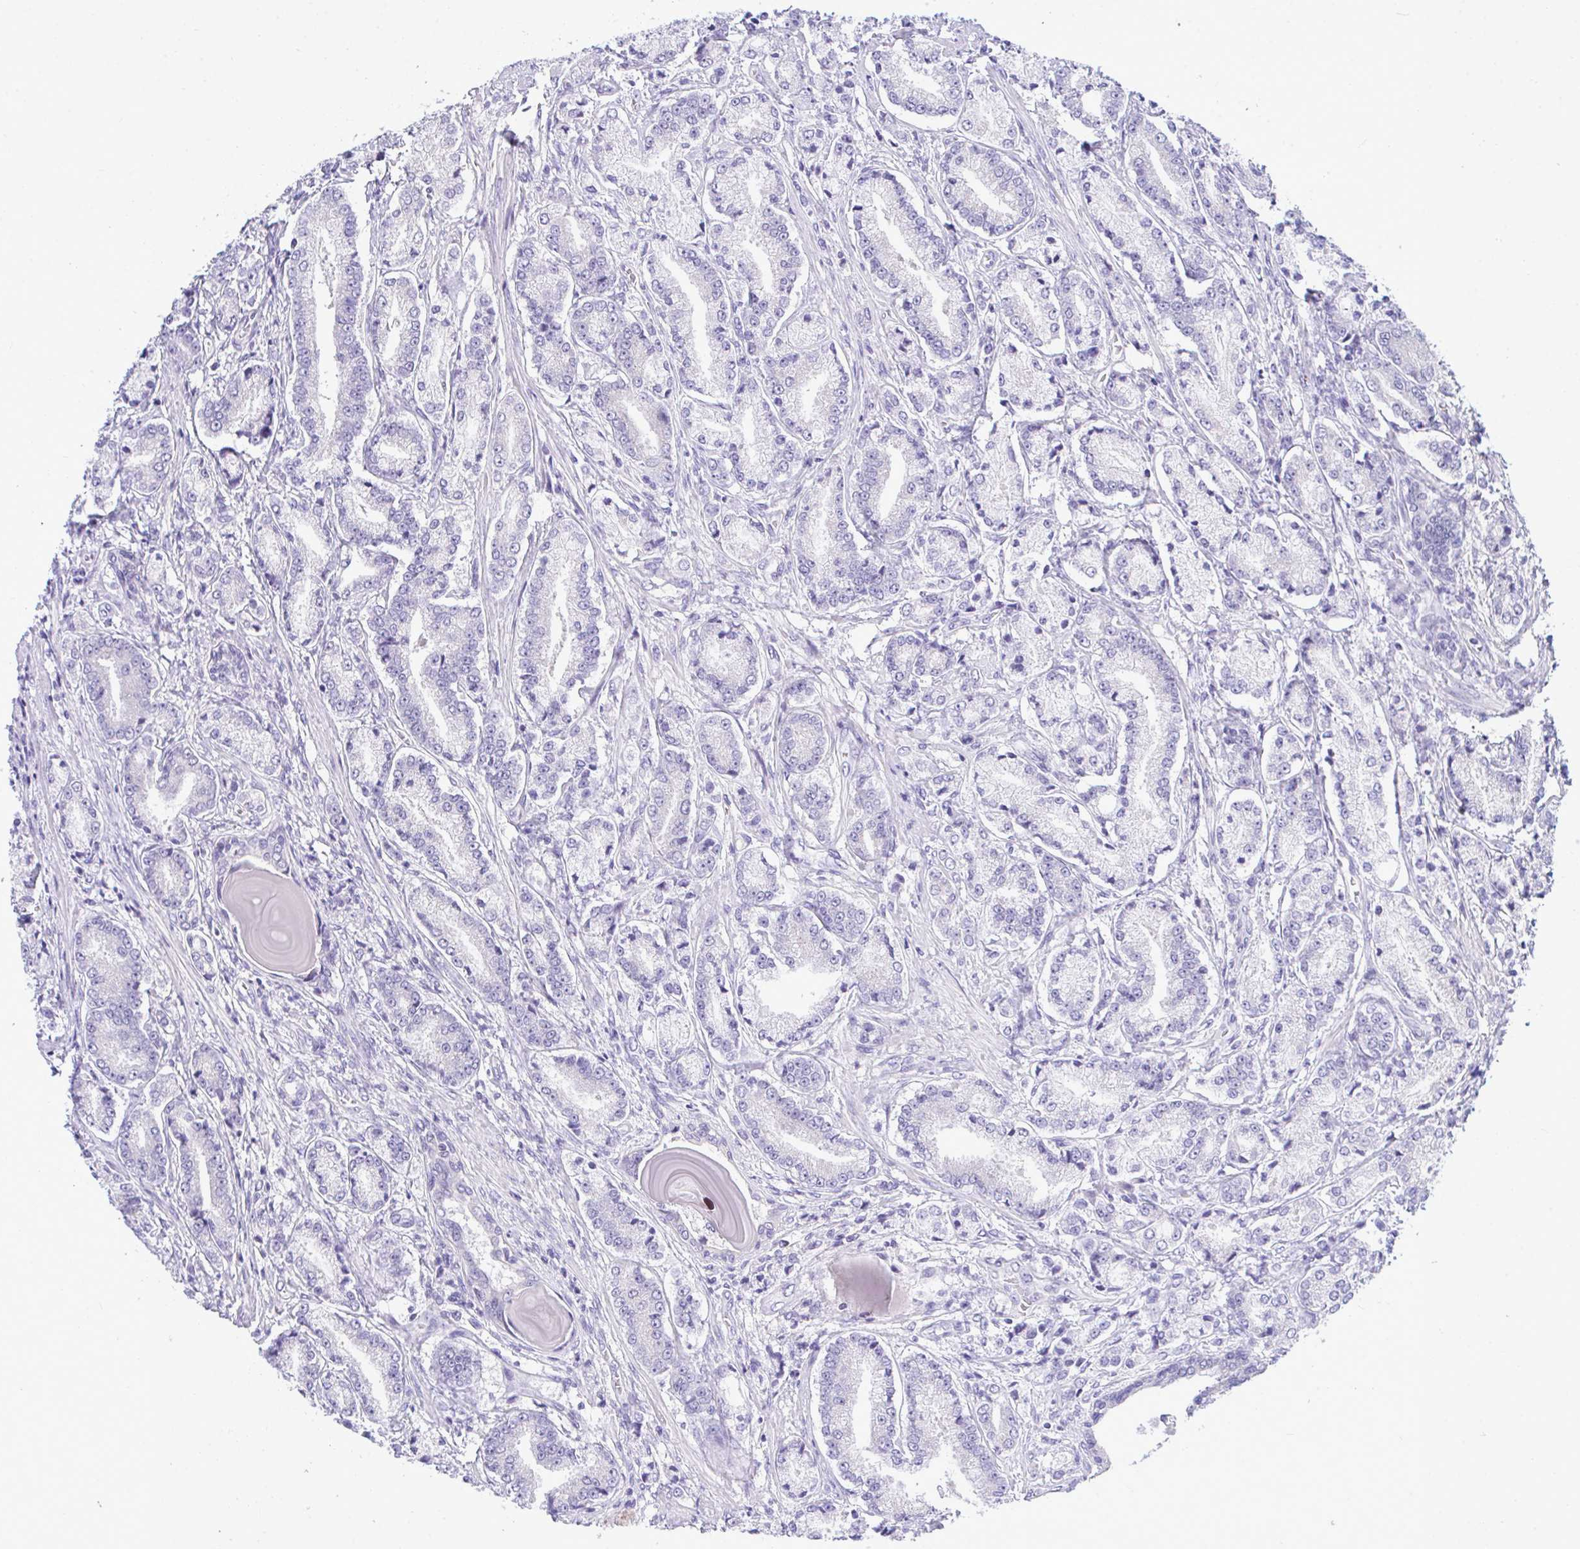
{"staining": {"intensity": "negative", "quantity": "none", "location": "none"}, "tissue": "prostate cancer", "cell_type": "Tumor cells", "image_type": "cancer", "snomed": [{"axis": "morphology", "description": "Adenocarcinoma, High grade"}, {"axis": "topography", "description": "Prostate and seminal vesicle, NOS"}], "caption": "Micrograph shows no protein expression in tumor cells of prostate cancer (high-grade adenocarcinoma) tissue.", "gene": "PIGK", "patient": {"sex": "male", "age": 61}}